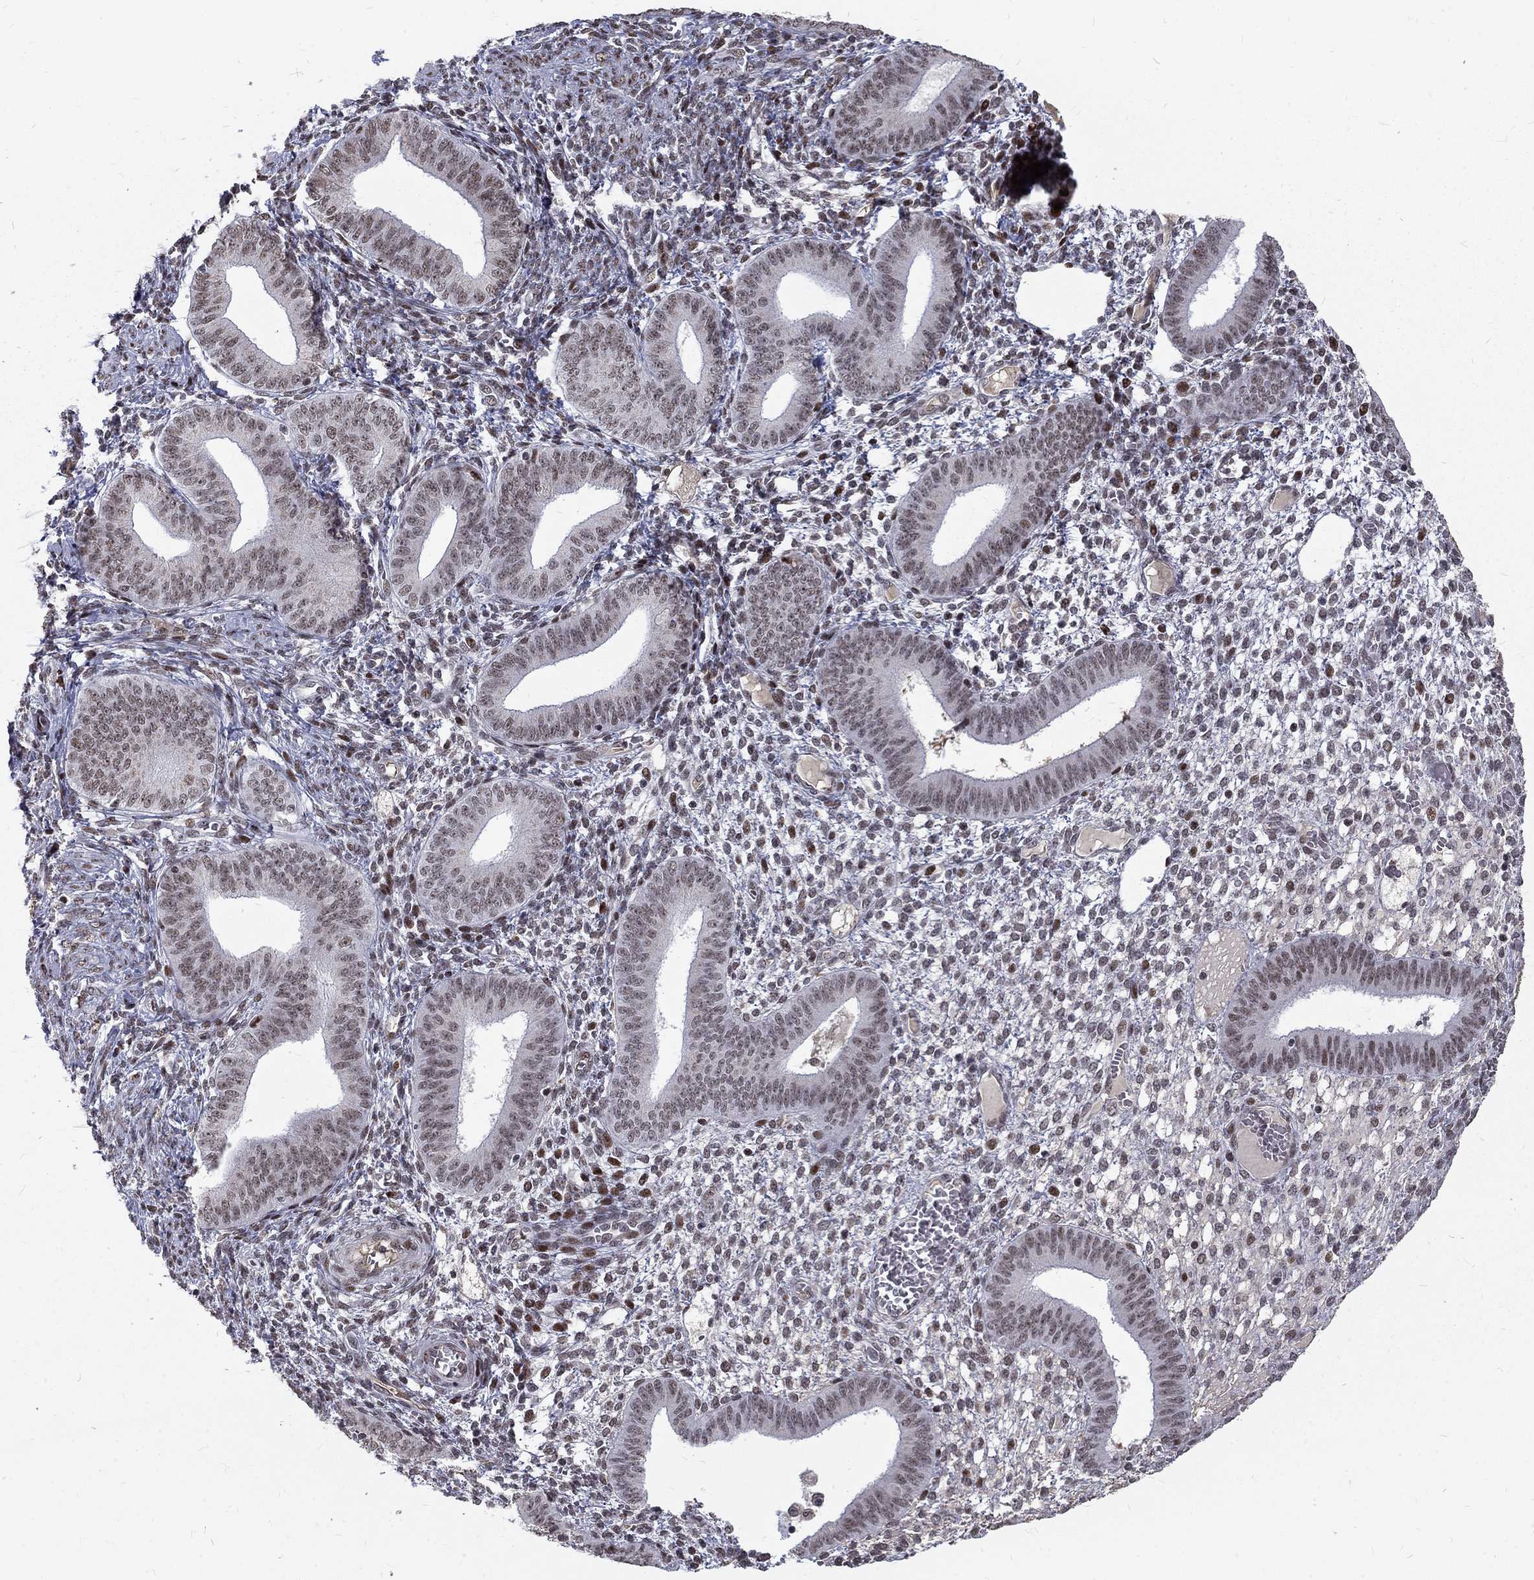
{"staining": {"intensity": "moderate", "quantity": "<25%", "location": "nuclear"}, "tissue": "endometrium", "cell_type": "Cells in endometrial stroma", "image_type": "normal", "snomed": [{"axis": "morphology", "description": "Normal tissue, NOS"}, {"axis": "topography", "description": "Endometrium"}], "caption": "A brown stain highlights moderate nuclear expression of a protein in cells in endometrial stroma of unremarkable endometrium.", "gene": "TCEAL1", "patient": {"sex": "female", "age": 42}}